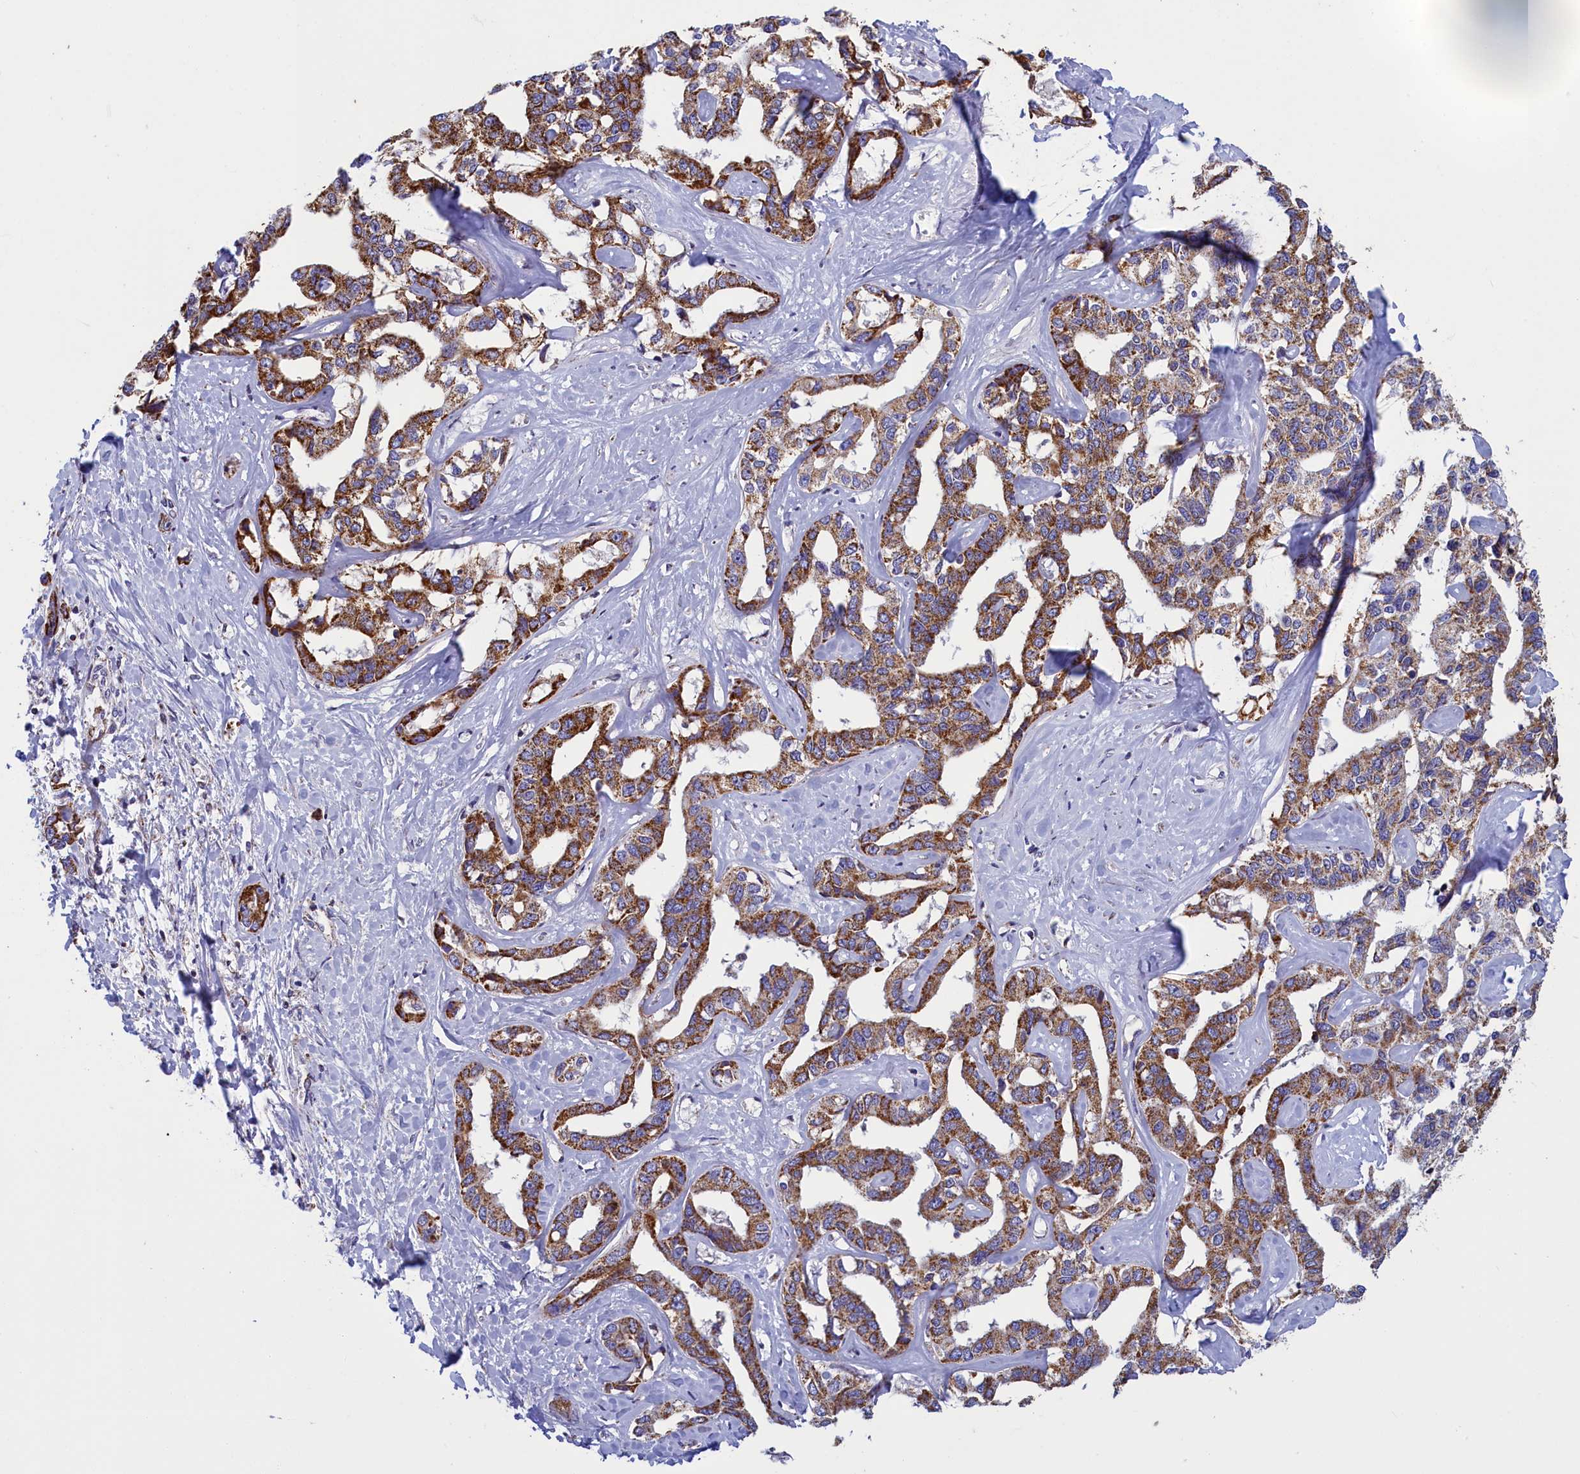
{"staining": {"intensity": "moderate", "quantity": ">75%", "location": "cytoplasmic/membranous"}, "tissue": "liver cancer", "cell_type": "Tumor cells", "image_type": "cancer", "snomed": [{"axis": "morphology", "description": "Cholangiocarcinoma"}, {"axis": "topography", "description": "Liver"}], "caption": "Protein analysis of liver cholangiocarcinoma tissue shows moderate cytoplasmic/membranous expression in approximately >75% of tumor cells.", "gene": "IFT122", "patient": {"sex": "male", "age": 59}}